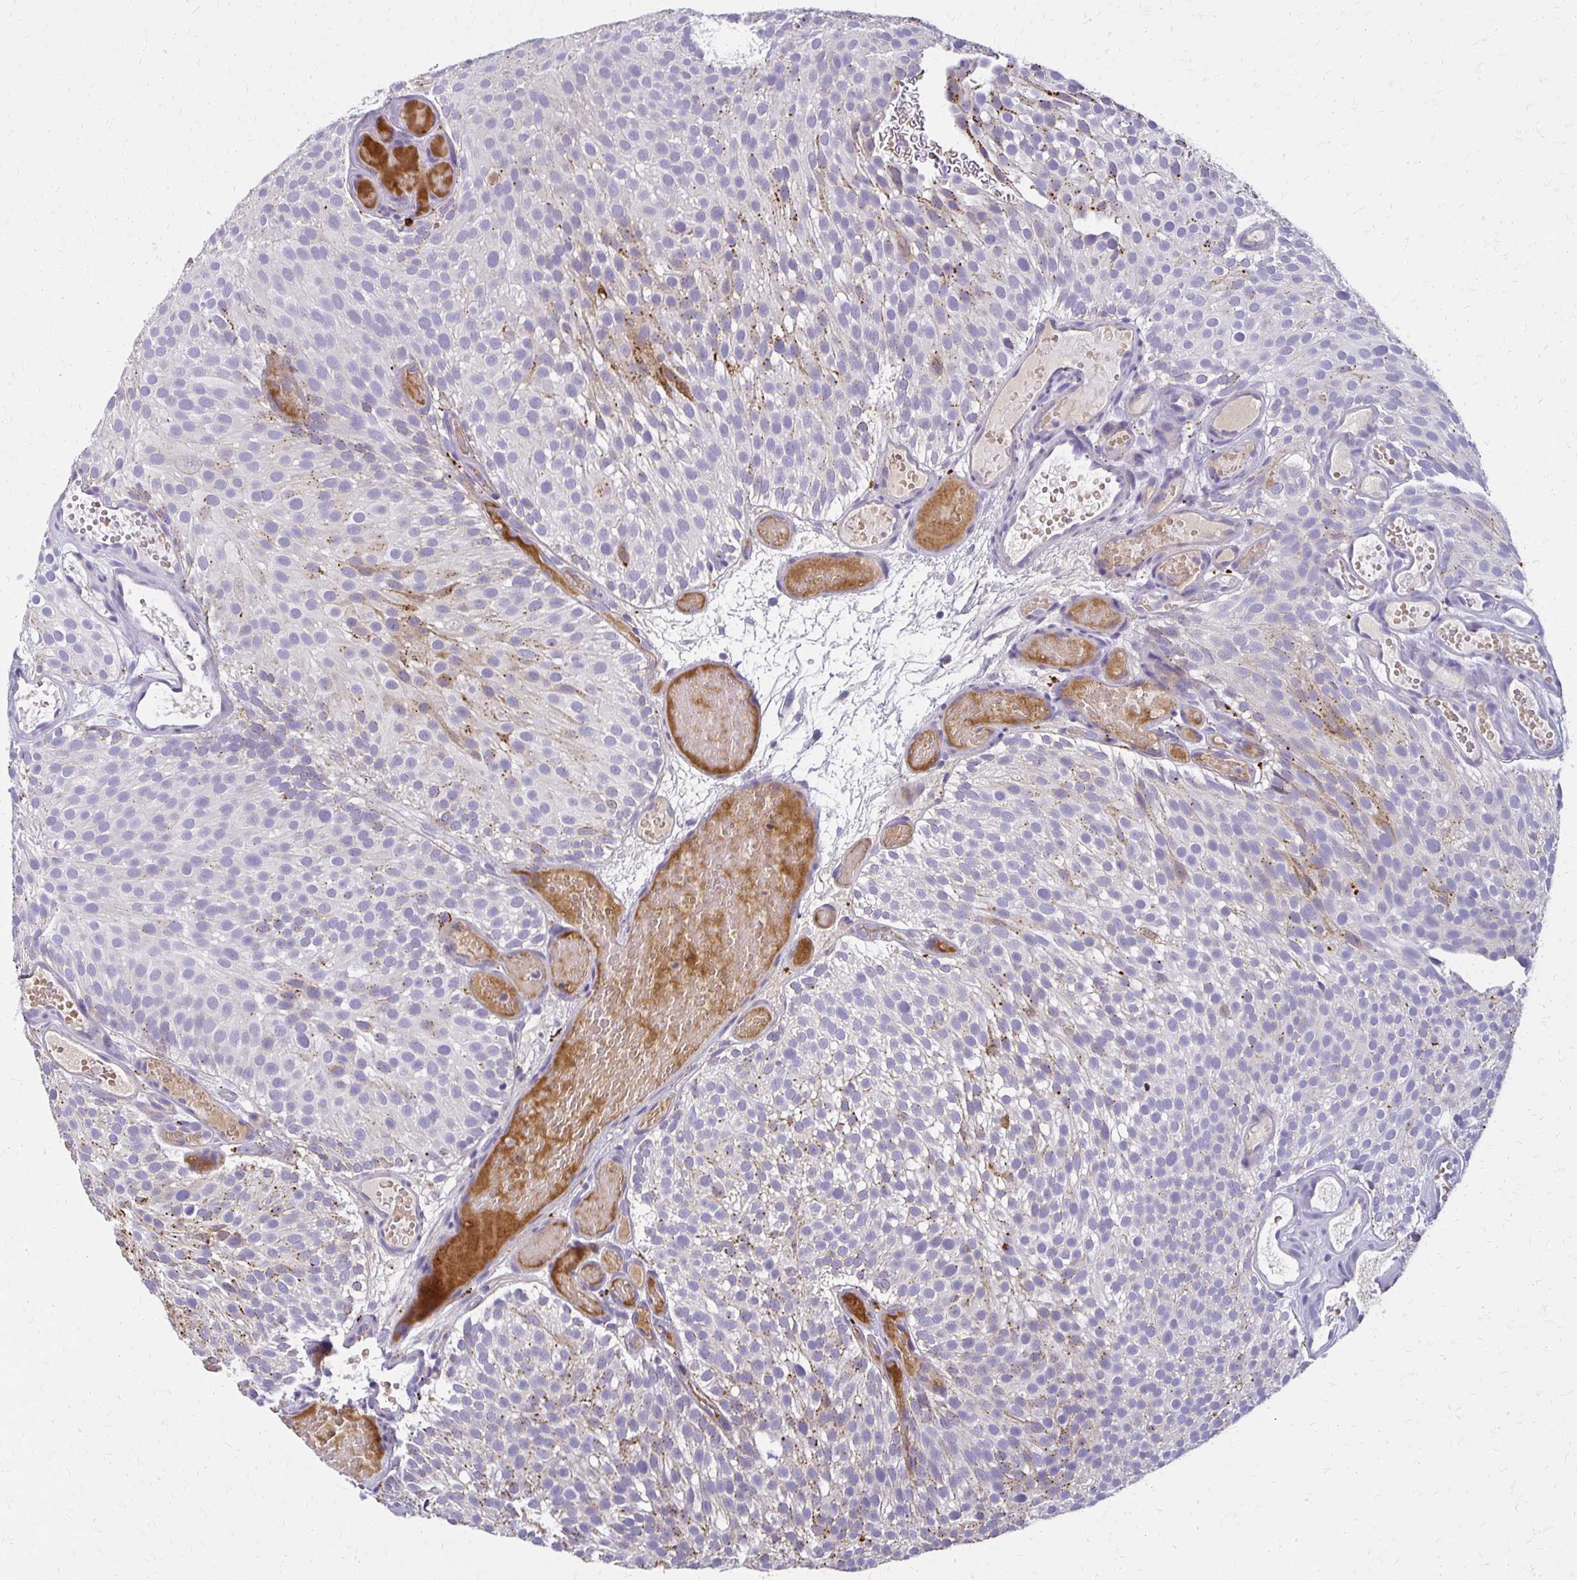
{"staining": {"intensity": "moderate", "quantity": "<25%", "location": "cytoplasmic/membranous"}, "tissue": "urothelial cancer", "cell_type": "Tumor cells", "image_type": "cancer", "snomed": [{"axis": "morphology", "description": "Urothelial carcinoma, Low grade"}, {"axis": "topography", "description": "Urinary bladder"}], "caption": "Brown immunohistochemical staining in urothelial cancer demonstrates moderate cytoplasmic/membranous expression in approximately <25% of tumor cells.", "gene": "BBS12", "patient": {"sex": "male", "age": 78}}